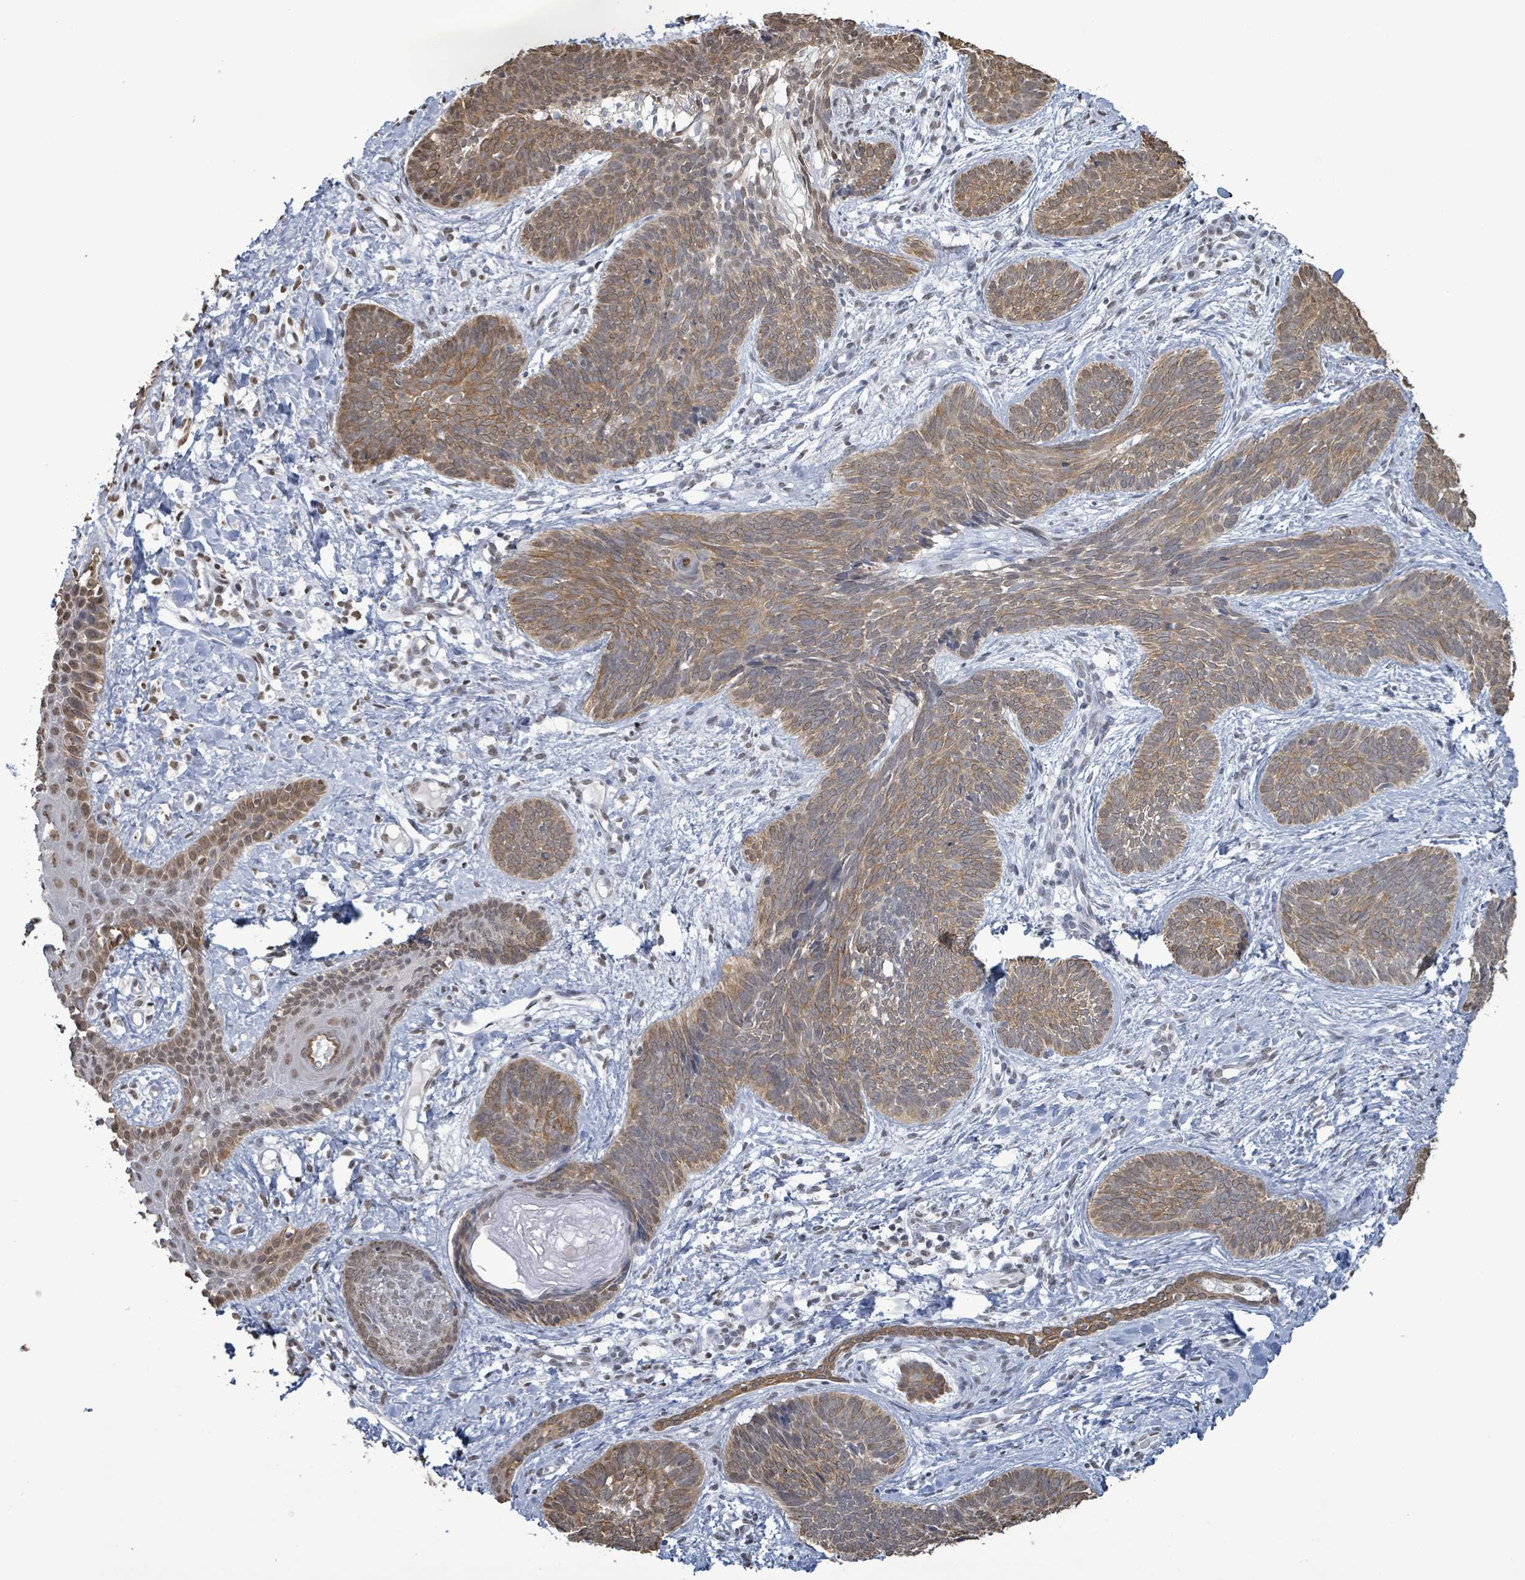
{"staining": {"intensity": "moderate", "quantity": ">75%", "location": "cytoplasmic/membranous"}, "tissue": "skin cancer", "cell_type": "Tumor cells", "image_type": "cancer", "snomed": [{"axis": "morphology", "description": "Basal cell carcinoma"}, {"axis": "topography", "description": "Skin"}], "caption": "A medium amount of moderate cytoplasmic/membranous staining is present in about >75% of tumor cells in skin basal cell carcinoma tissue. (Brightfield microscopy of DAB IHC at high magnification).", "gene": "SAMD14", "patient": {"sex": "female", "age": 81}}